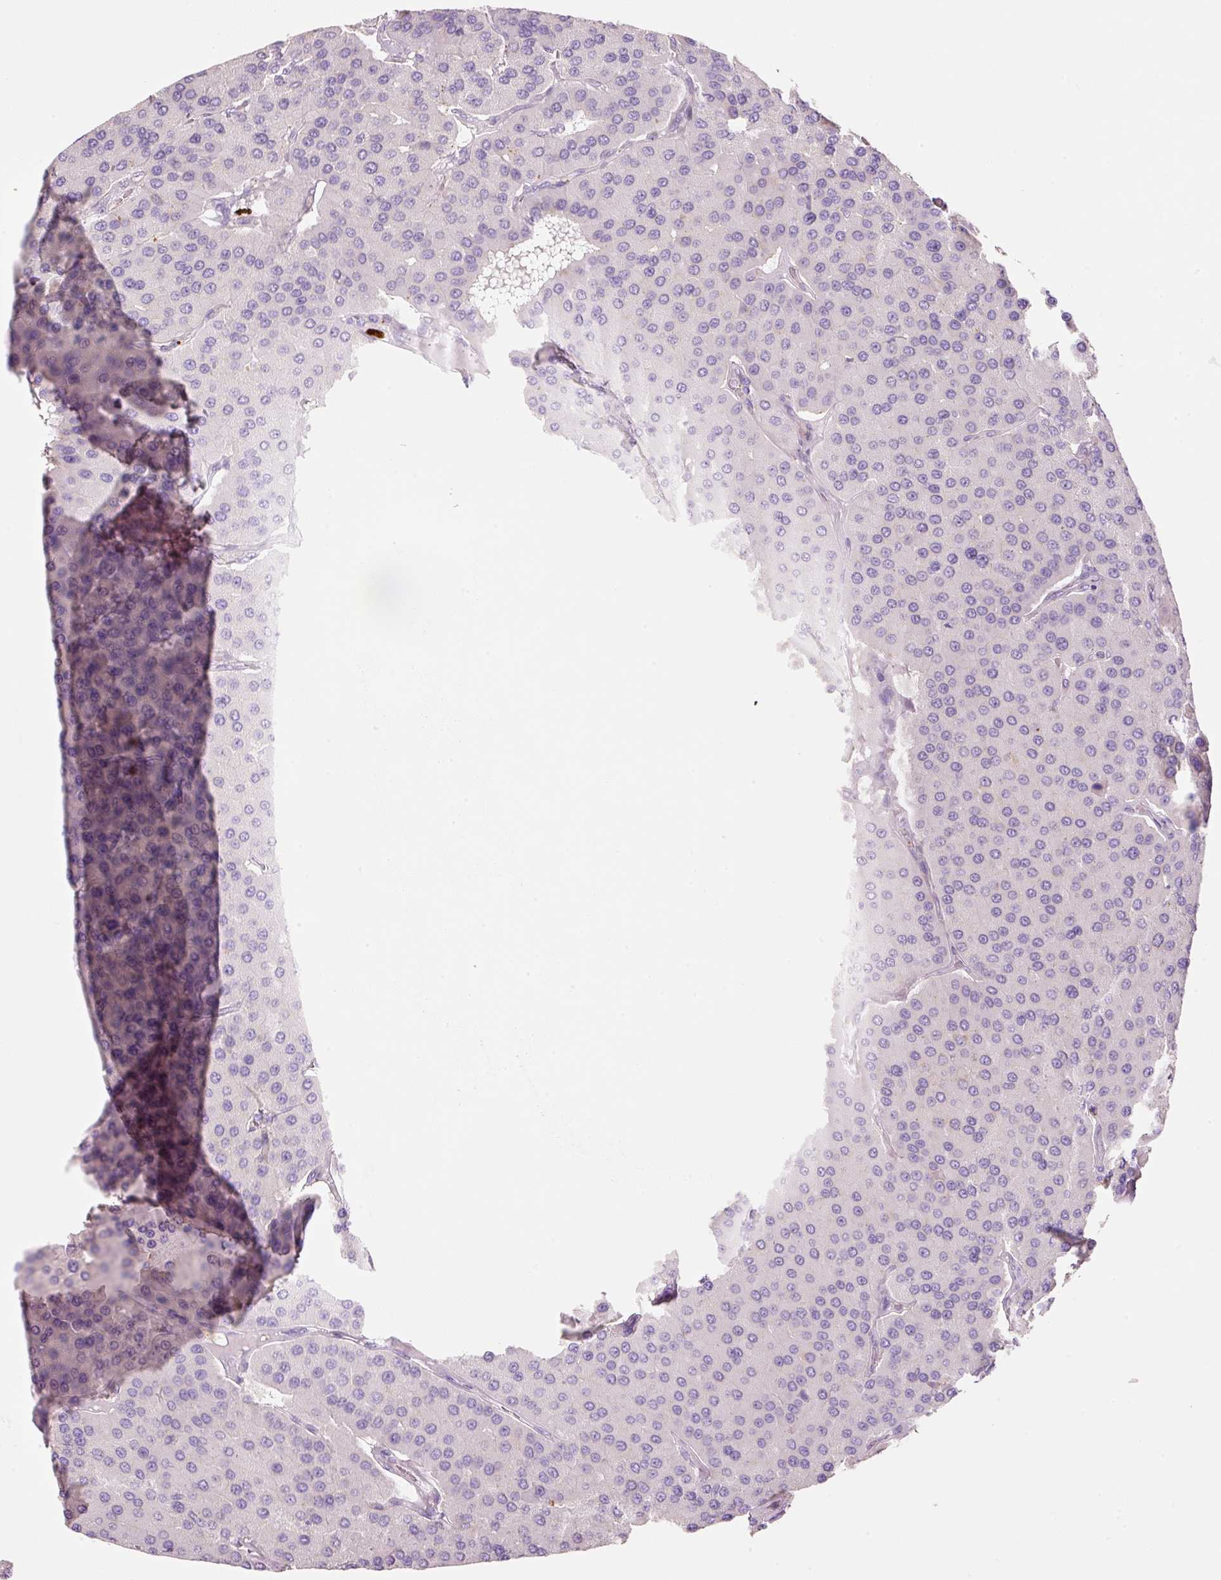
{"staining": {"intensity": "negative", "quantity": "none", "location": "none"}, "tissue": "parathyroid gland", "cell_type": "Glandular cells", "image_type": "normal", "snomed": [{"axis": "morphology", "description": "Normal tissue, NOS"}, {"axis": "morphology", "description": "Adenoma, NOS"}, {"axis": "topography", "description": "Parathyroid gland"}], "caption": "Benign parathyroid gland was stained to show a protein in brown. There is no significant staining in glandular cells. (DAB (3,3'-diaminobenzidine) immunohistochemistry (IHC) with hematoxylin counter stain).", "gene": "TMC8", "patient": {"sex": "female", "age": 86}}